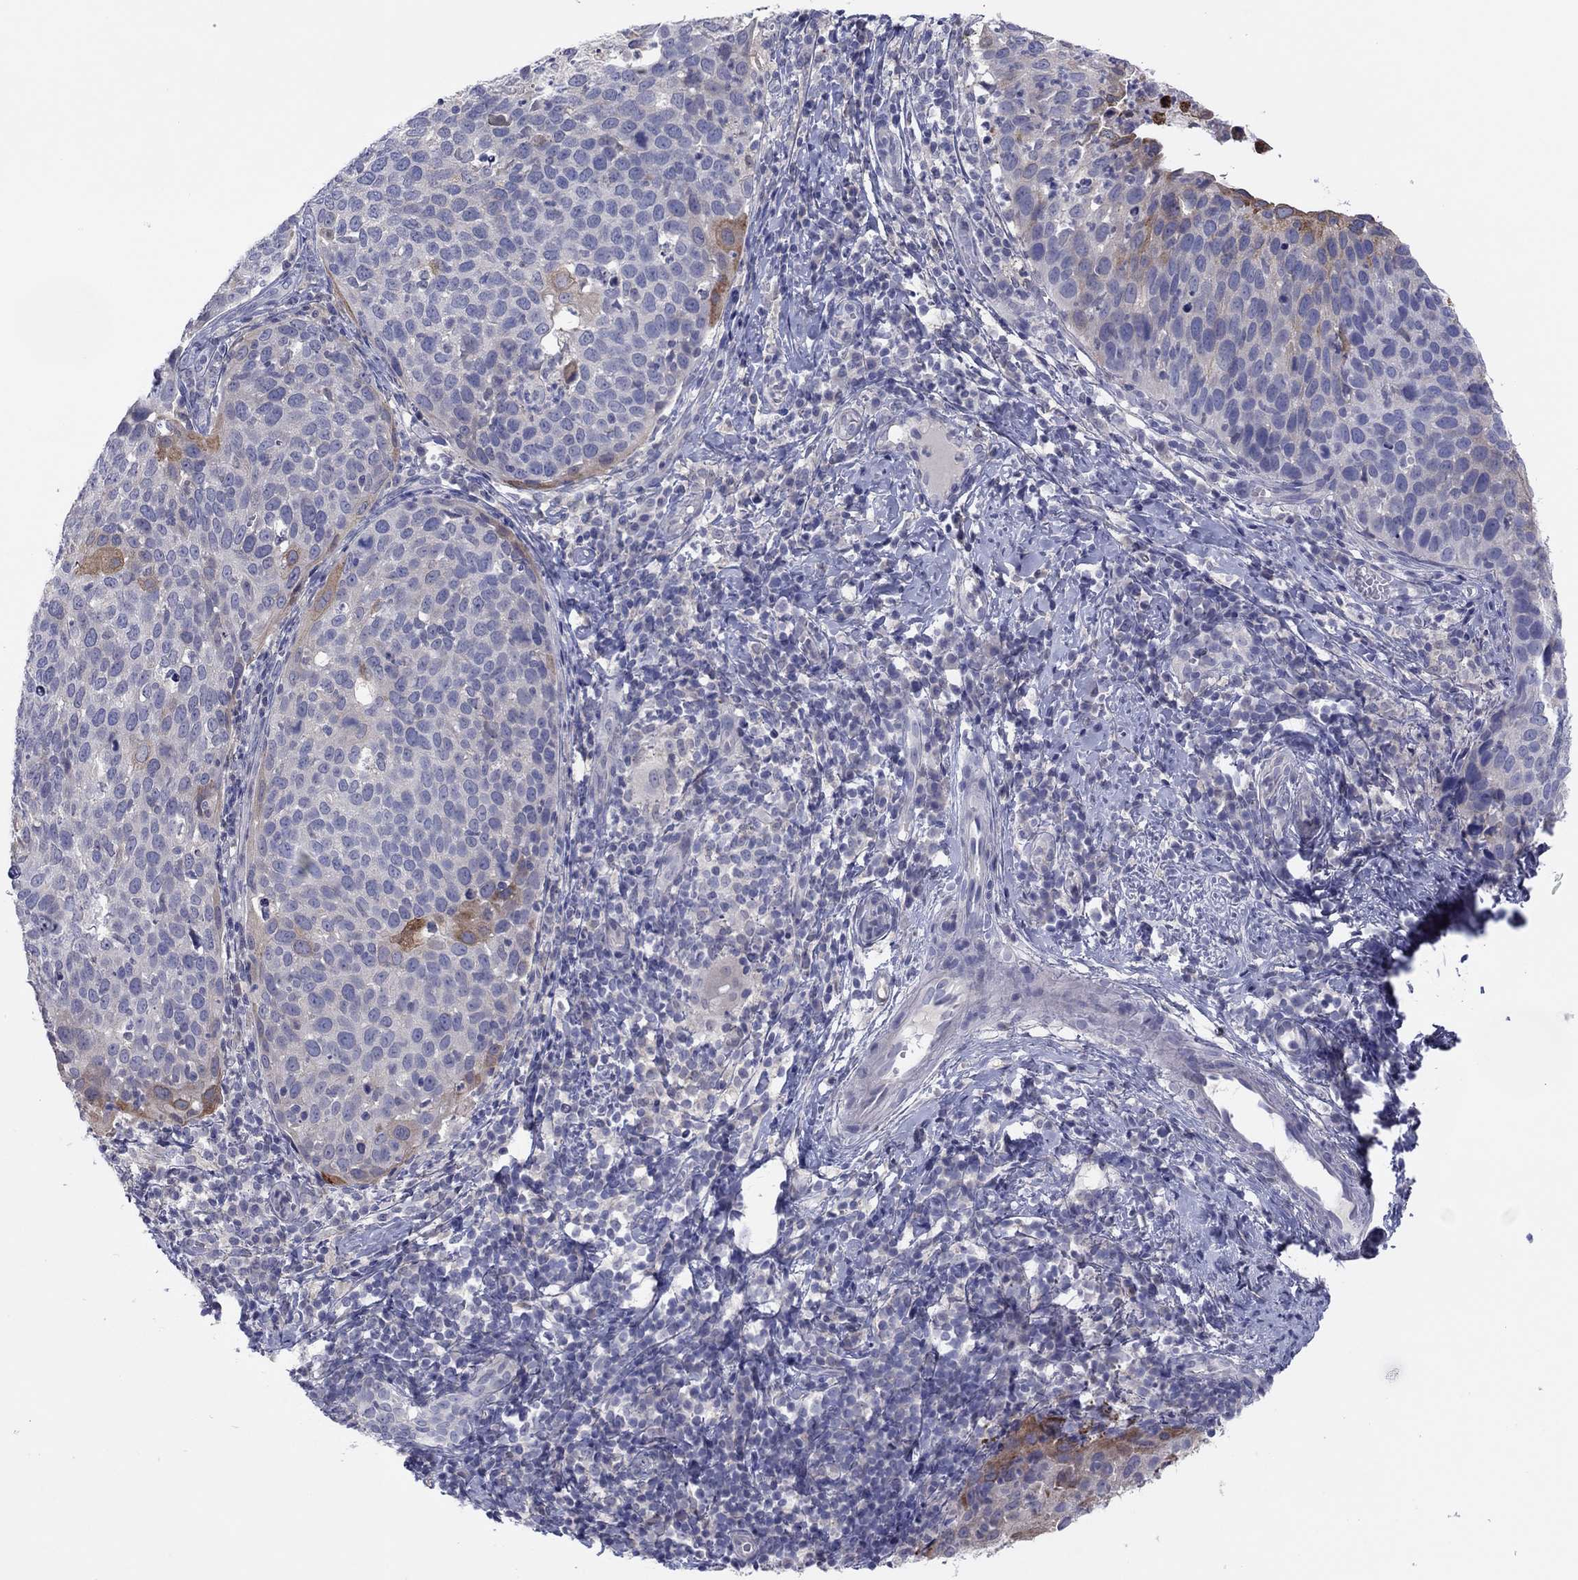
{"staining": {"intensity": "moderate", "quantity": "<25%", "location": "cytoplasmic/membranous"}, "tissue": "cervical cancer", "cell_type": "Tumor cells", "image_type": "cancer", "snomed": [{"axis": "morphology", "description": "Squamous cell carcinoma, NOS"}, {"axis": "topography", "description": "Cervix"}], "caption": "Cervical cancer was stained to show a protein in brown. There is low levels of moderate cytoplasmic/membranous expression in approximately <25% of tumor cells.", "gene": "CYP2B6", "patient": {"sex": "female", "age": 54}}